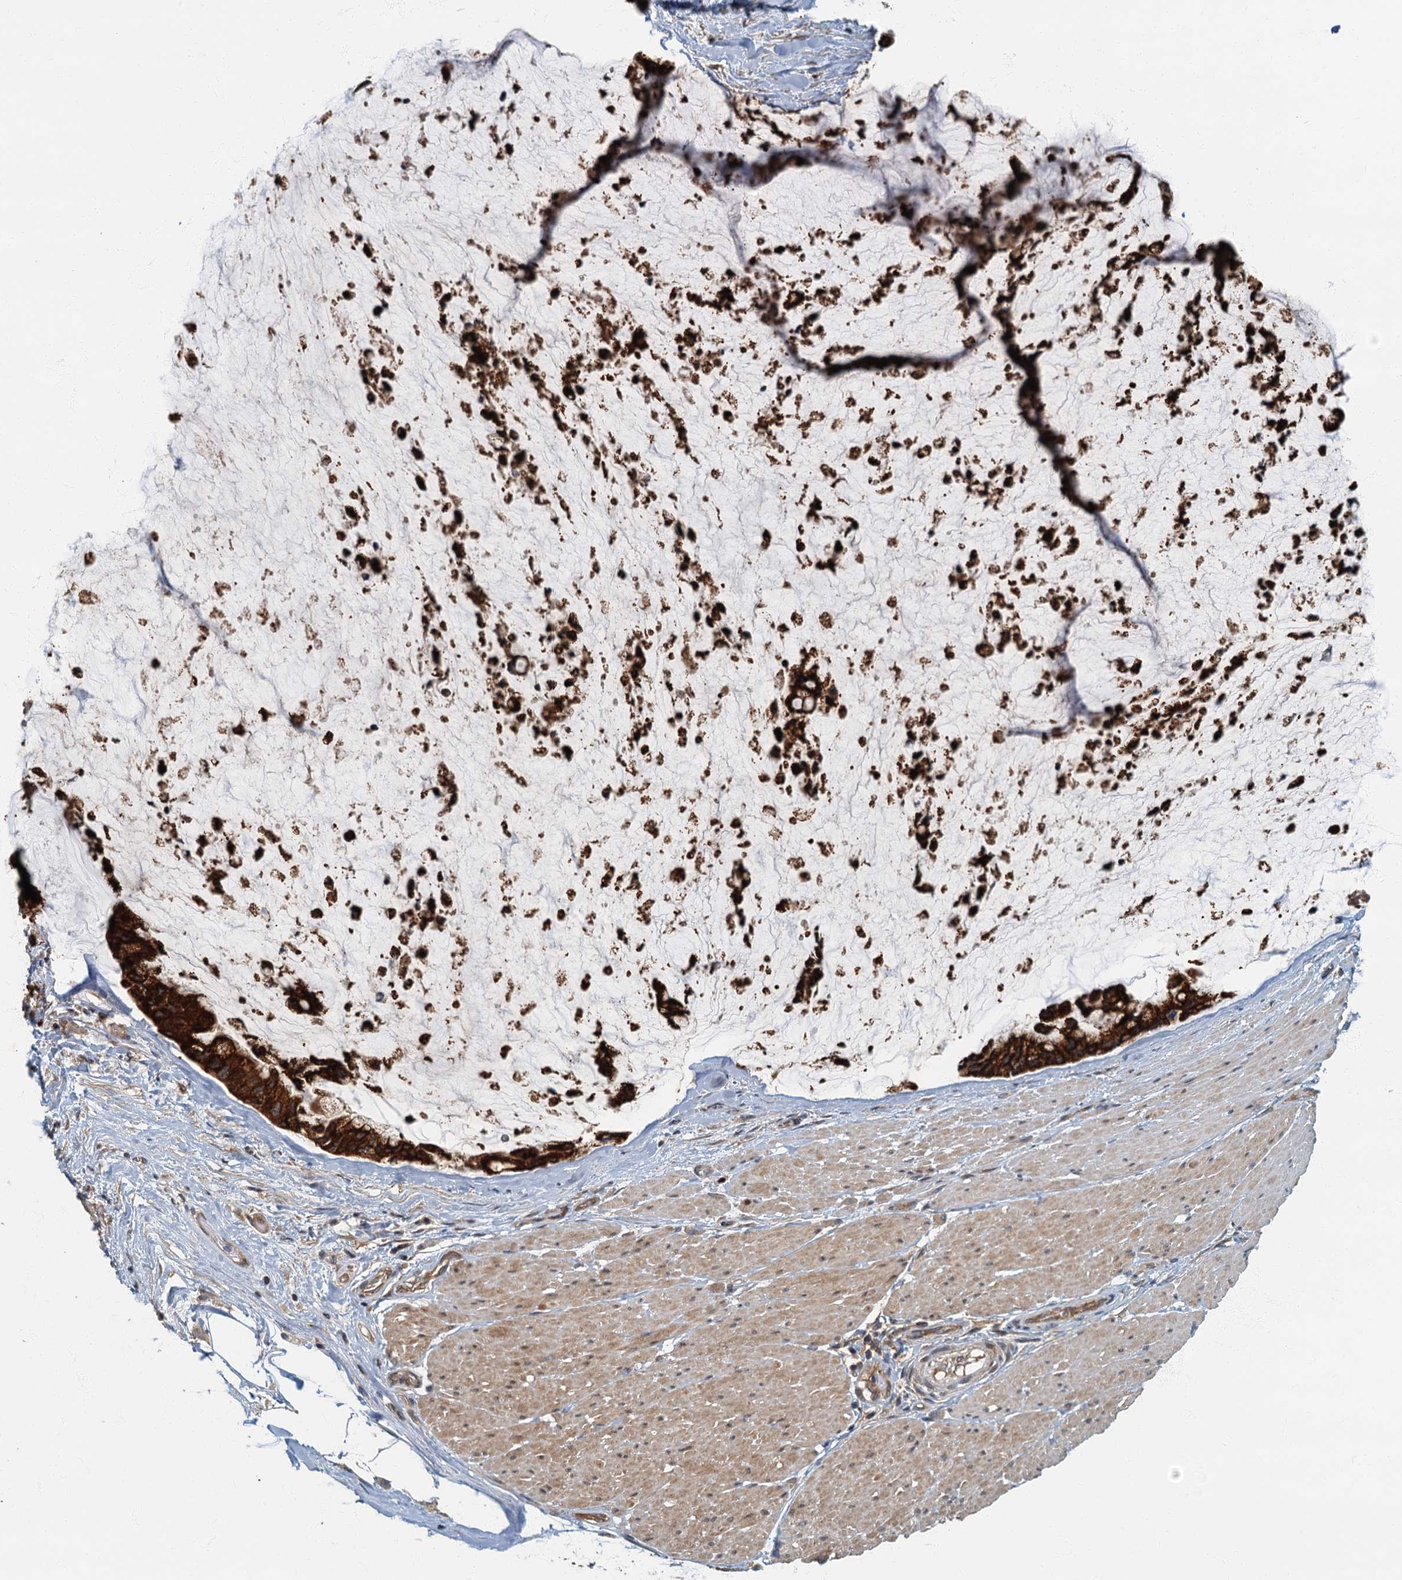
{"staining": {"intensity": "strong", "quantity": ">75%", "location": "cytoplasmic/membranous"}, "tissue": "ovarian cancer", "cell_type": "Tumor cells", "image_type": "cancer", "snomed": [{"axis": "morphology", "description": "Cystadenocarcinoma, mucinous, NOS"}, {"axis": "topography", "description": "Ovary"}], "caption": "There is high levels of strong cytoplasmic/membranous staining in tumor cells of ovarian cancer (mucinous cystadenocarcinoma), as demonstrated by immunohistochemical staining (brown color).", "gene": "CKAP2L", "patient": {"sex": "female", "age": 39}}